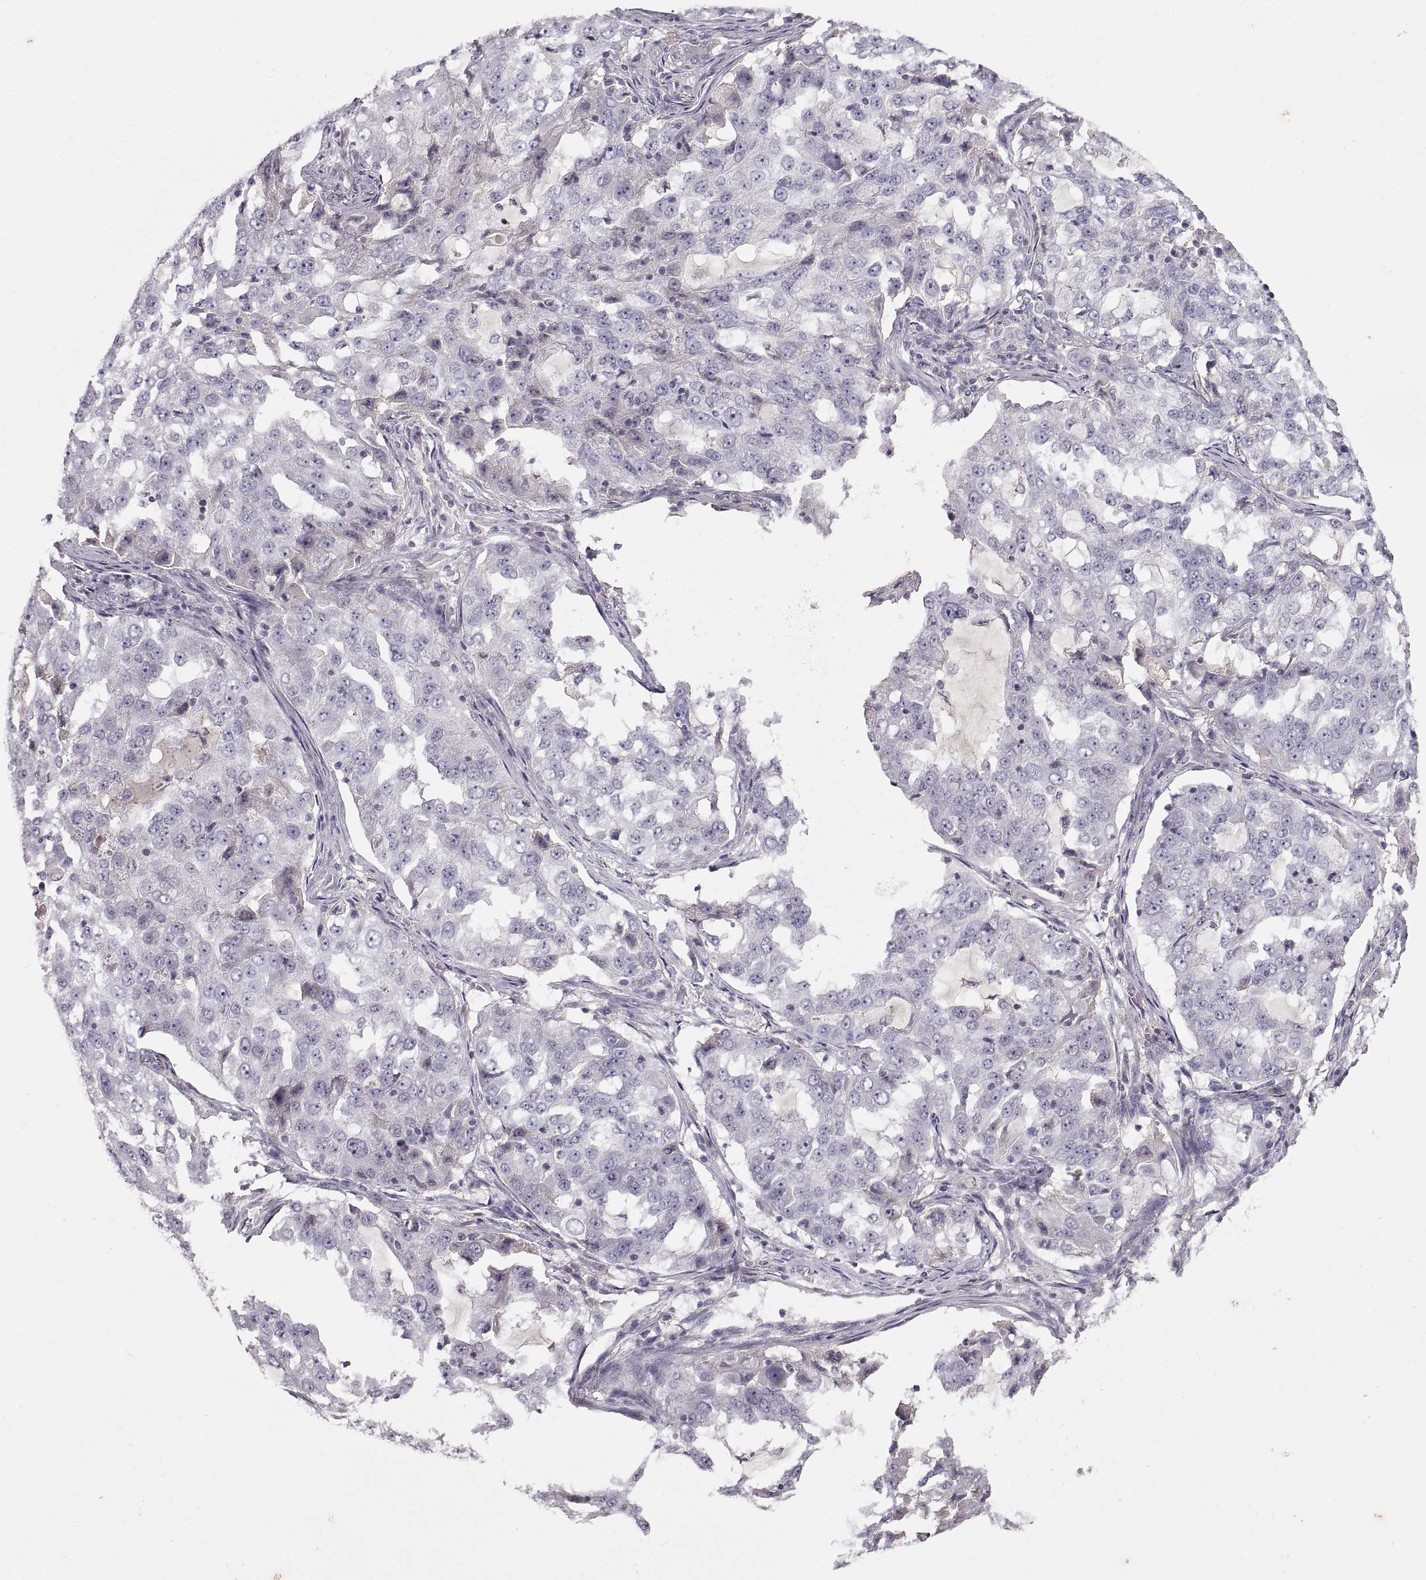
{"staining": {"intensity": "negative", "quantity": "none", "location": "none"}, "tissue": "lung cancer", "cell_type": "Tumor cells", "image_type": "cancer", "snomed": [{"axis": "morphology", "description": "Adenocarcinoma, NOS"}, {"axis": "topography", "description": "Lung"}], "caption": "The histopathology image exhibits no significant expression in tumor cells of lung adenocarcinoma.", "gene": "ADAM11", "patient": {"sex": "female", "age": 61}}